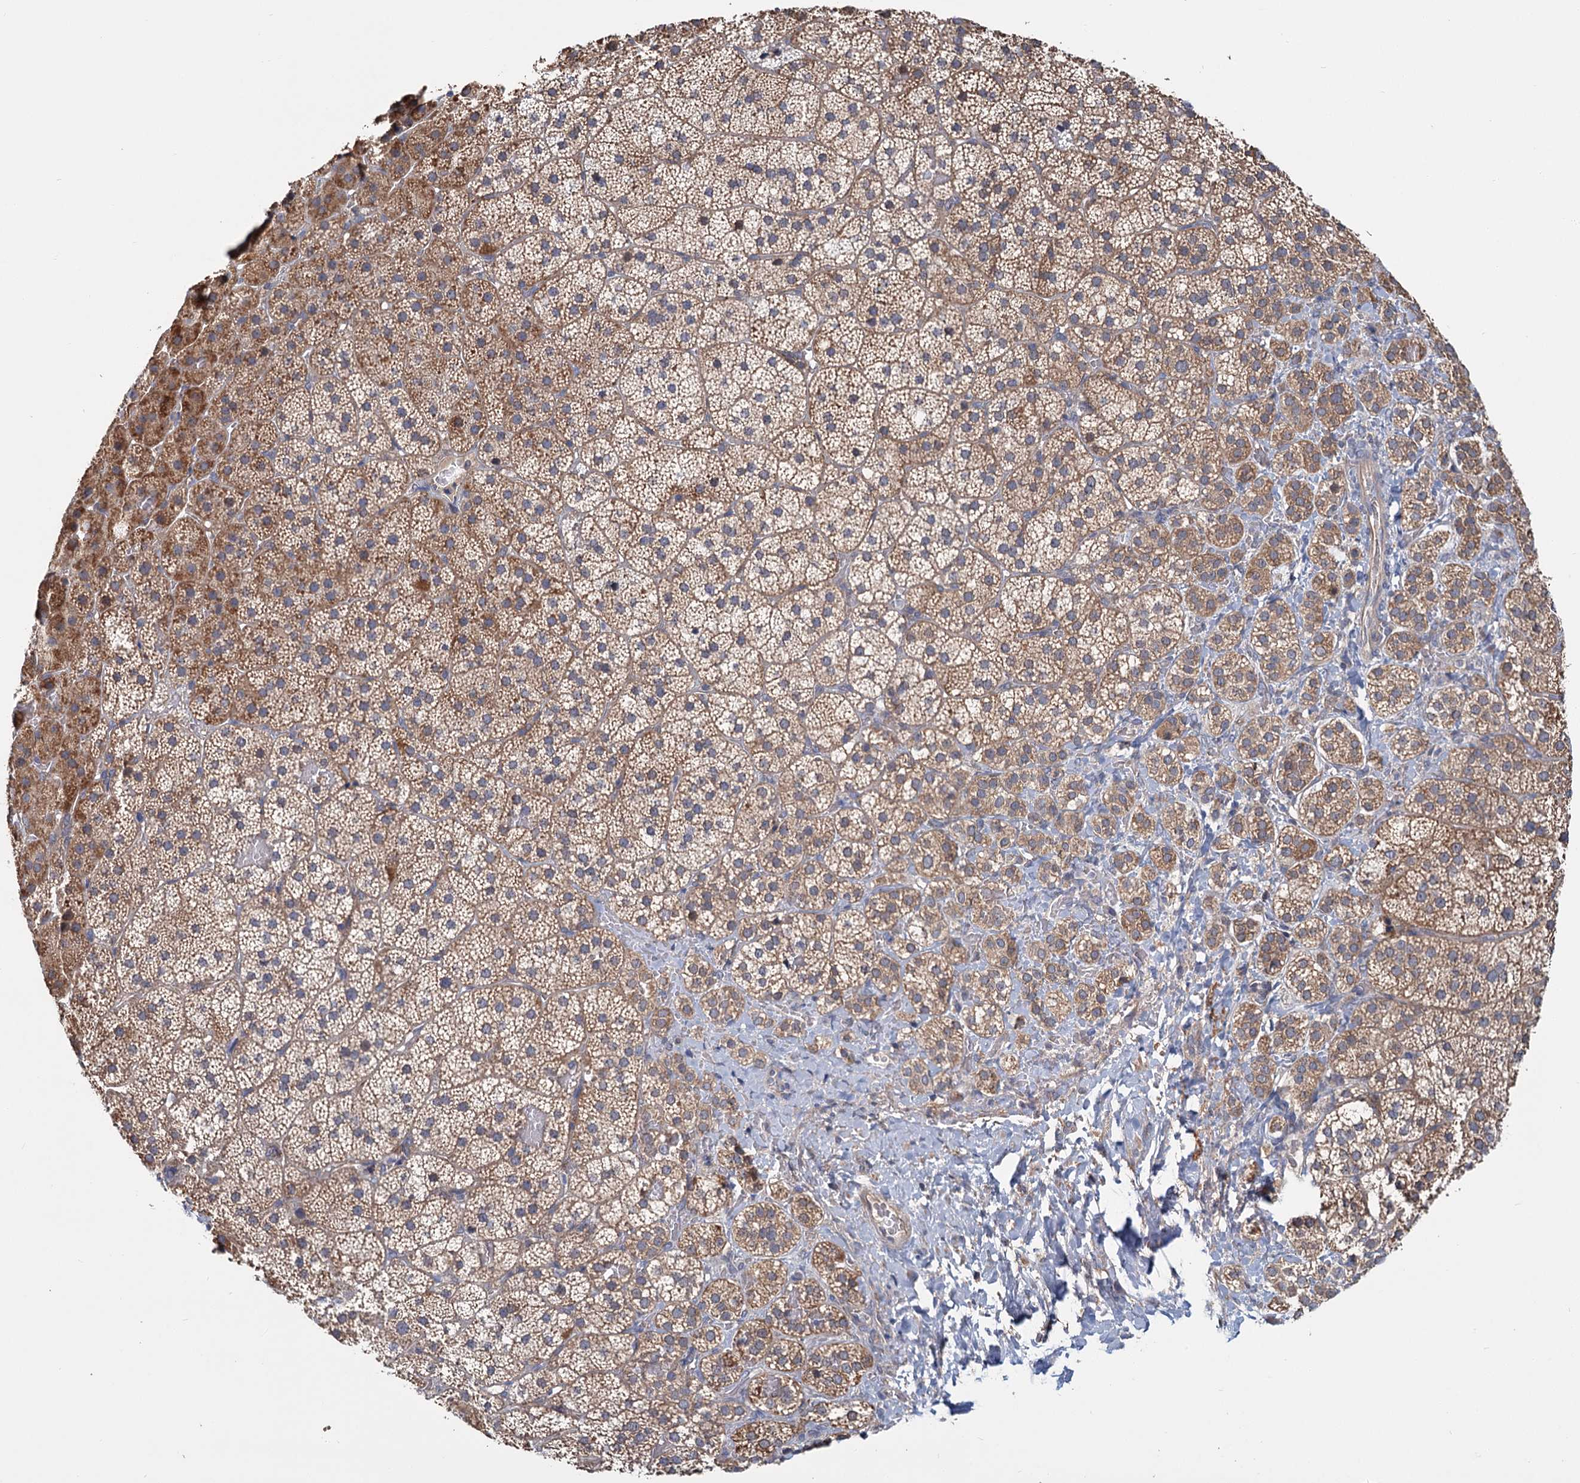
{"staining": {"intensity": "moderate", "quantity": "25%-75%", "location": "cytoplasmic/membranous"}, "tissue": "adrenal gland", "cell_type": "Glandular cells", "image_type": "normal", "snomed": [{"axis": "morphology", "description": "Normal tissue, NOS"}, {"axis": "topography", "description": "Adrenal gland"}], "caption": "Immunohistochemical staining of normal adrenal gland displays 25%-75% levels of moderate cytoplasmic/membranous protein expression in approximately 25%-75% of glandular cells. (DAB = brown stain, brightfield microscopy at high magnification).", "gene": "MTRR", "patient": {"sex": "female", "age": 44}}